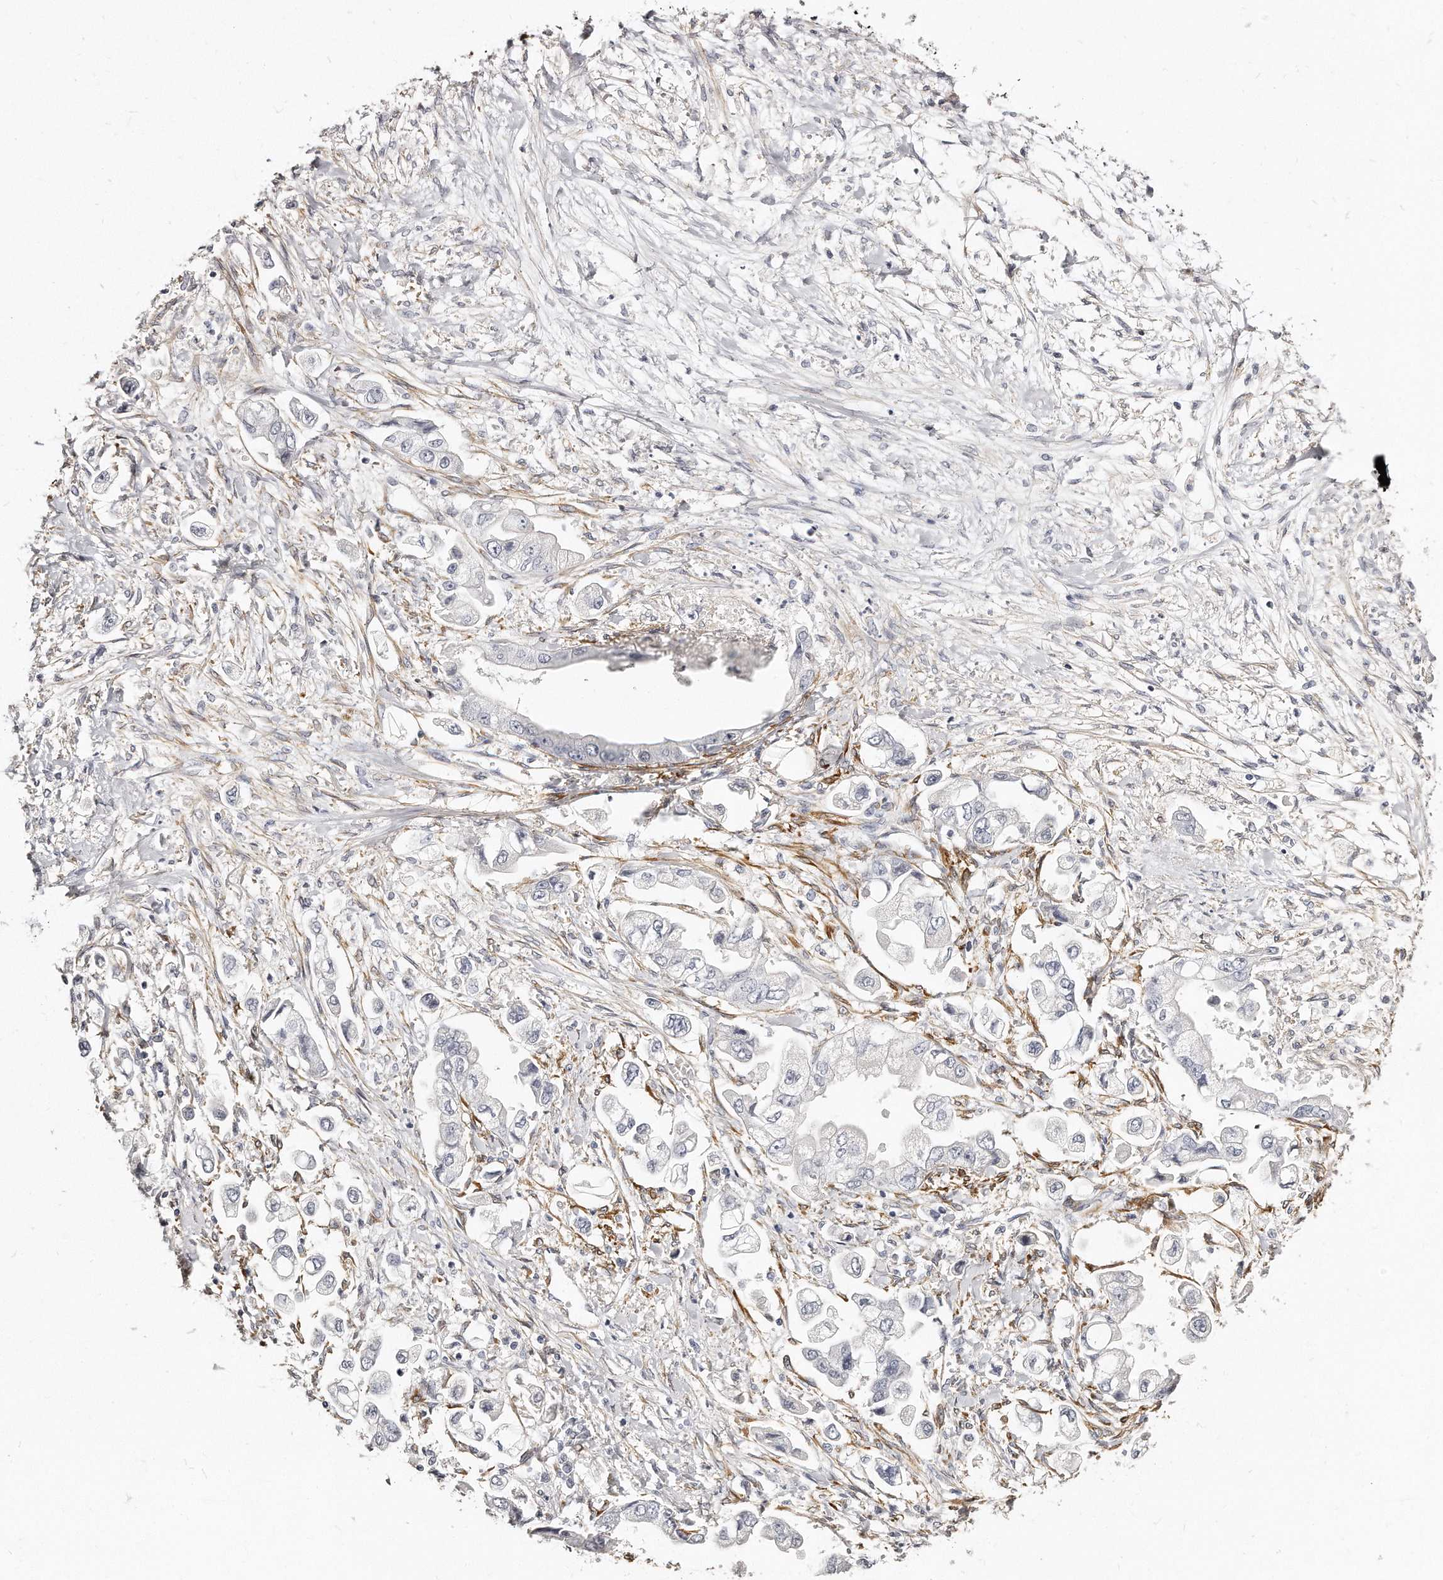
{"staining": {"intensity": "negative", "quantity": "none", "location": "none"}, "tissue": "stomach cancer", "cell_type": "Tumor cells", "image_type": "cancer", "snomed": [{"axis": "morphology", "description": "Adenocarcinoma, NOS"}, {"axis": "topography", "description": "Stomach"}], "caption": "Human stomach adenocarcinoma stained for a protein using IHC displays no staining in tumor cells.", "gene": "LMOD1", "patient": {"sex": "male", "age": 62}}